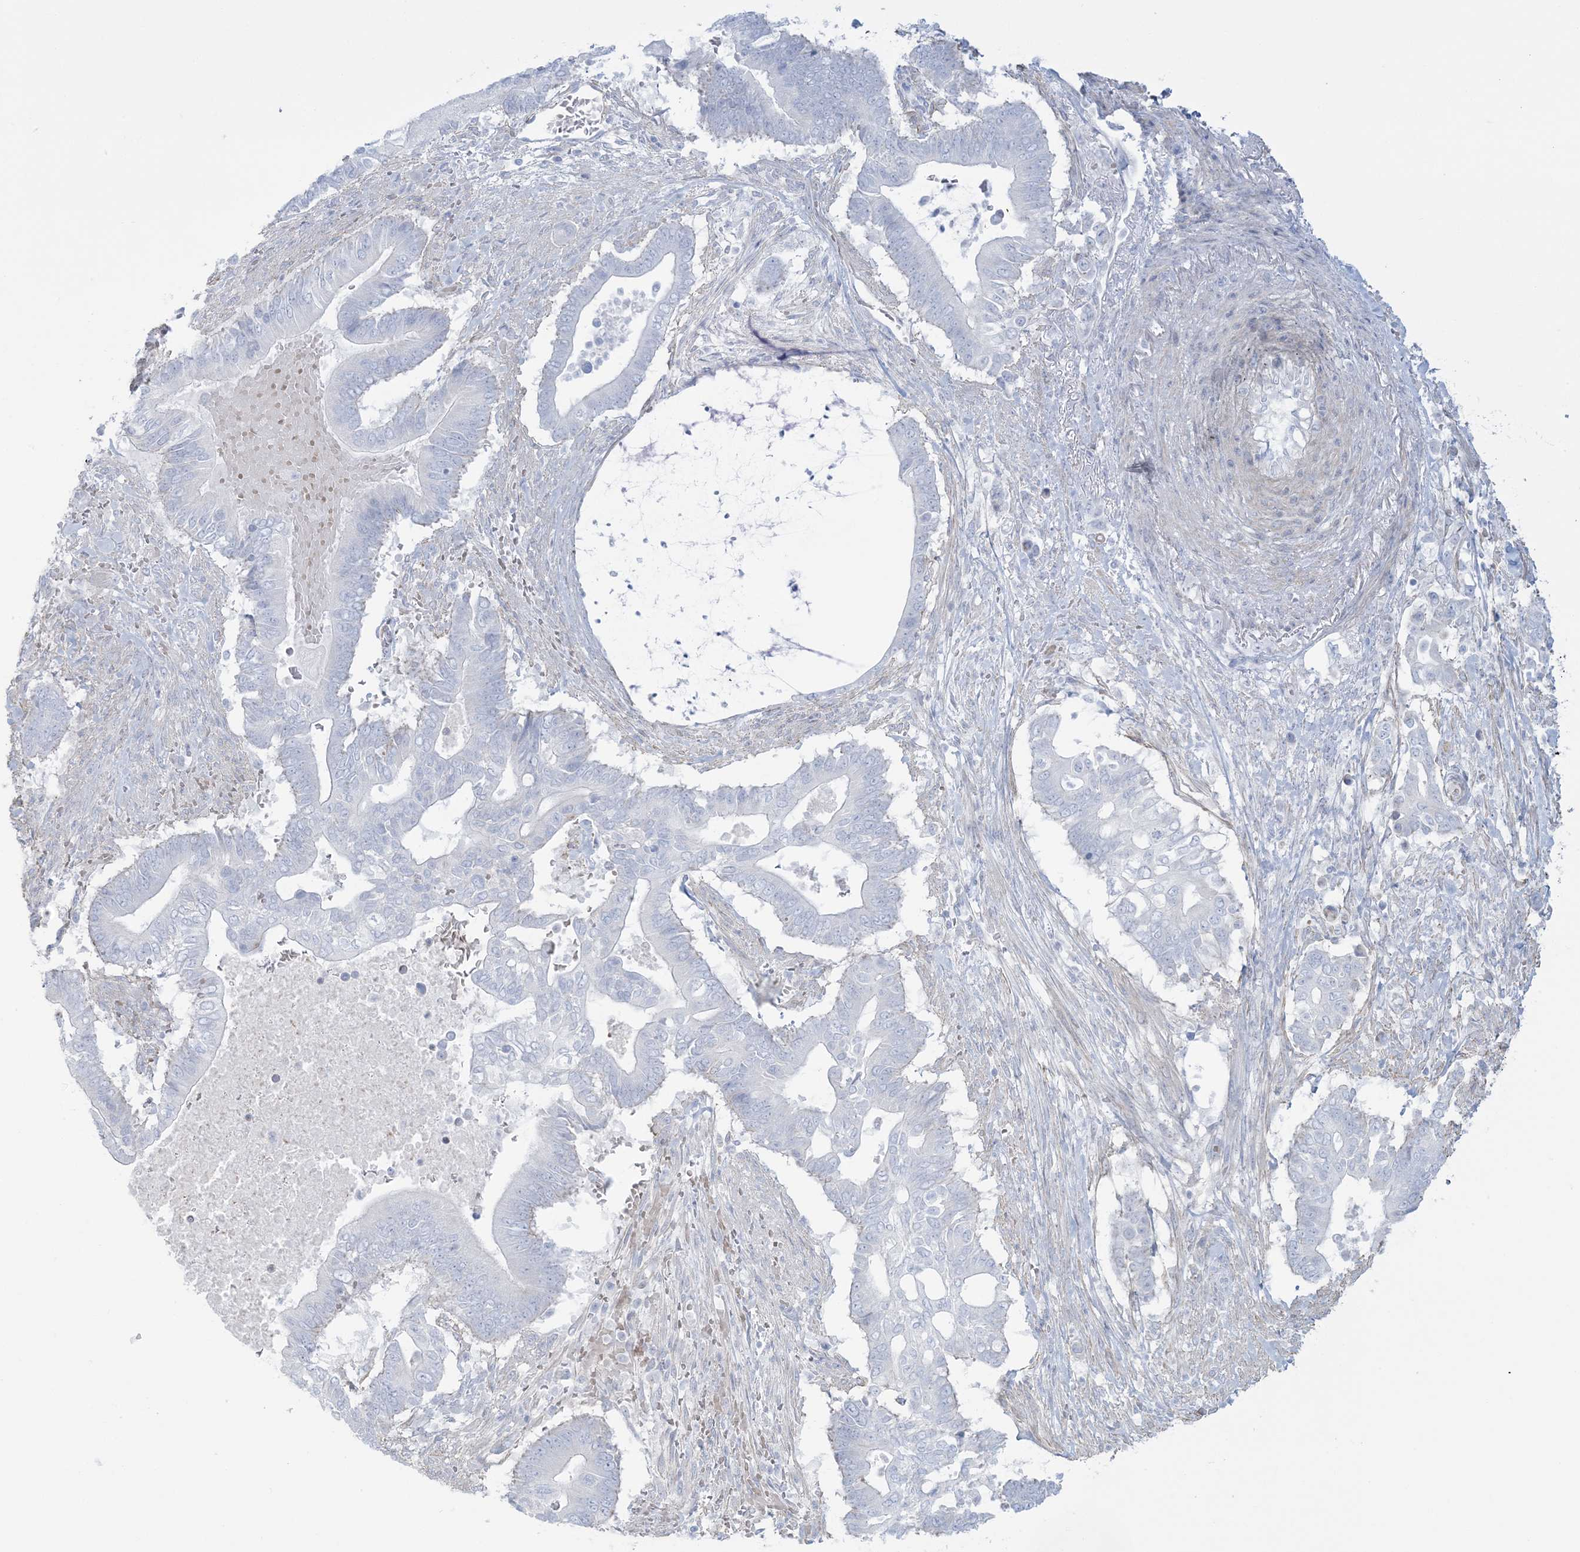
{"staining": {"intensity": "negative", "quantity": "none", "location": "none"}, "tissue": "pancreatic cancer", "cell_type": "Tumor cells", "image_type": "cancer", "snomed": [{"axis": "morphology", "description": "Adenocarcinoma, NOS"}, {"axis": "topography", "description": "Pancreas"}], "caption": "The image displays no staining of tumor cells in pancreatic cancer.", "gene": "AGXT", "patient": {"sex": "male", "age": 68}}